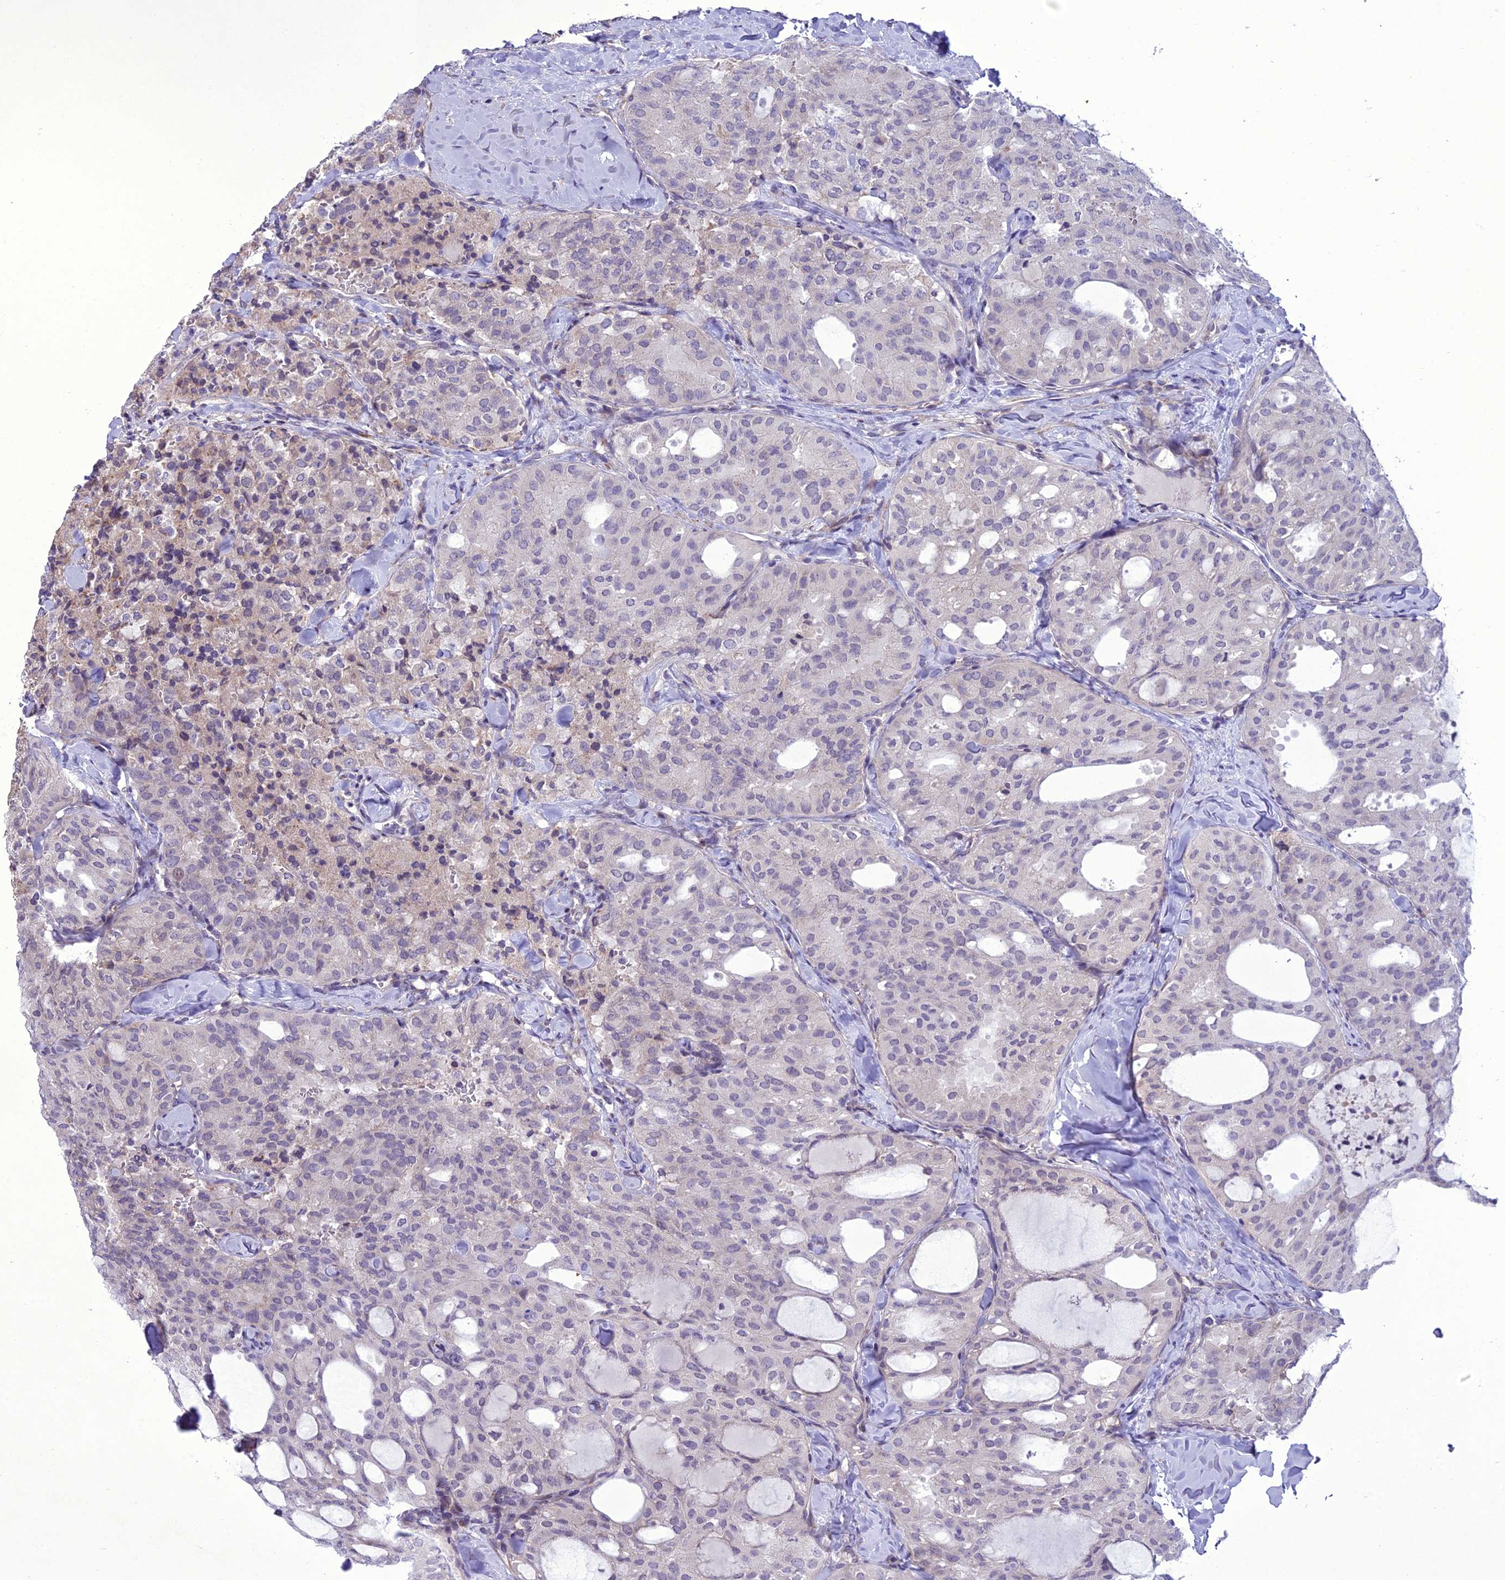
{"staining": {"intensity": "weak", "quantity": "<25%", "location": "cytoplasmic/membranous"}, "tissue": "thyroid cancer", "cell_type": "Tumor cells", "image_type": "cancer", "snomed": [{"axis": "morphology", "description": "Follicular adenoma carcinoma, NOS"}, {"axis": "topography", "description": "Thyroid gland"}], "caption": "Immunohistochemistry micrograph of human follicular adenoma carcinoma (thyroid) stained for a protein (brown), which demonstrates no expression in tumor cells. (Brightfield microscopy of DAB (3,3'-diaminobenzidine) immunohistochemistry at high magnification).", "gene": "NEURL2", "patient": {"sex": "male", "age": 75}}